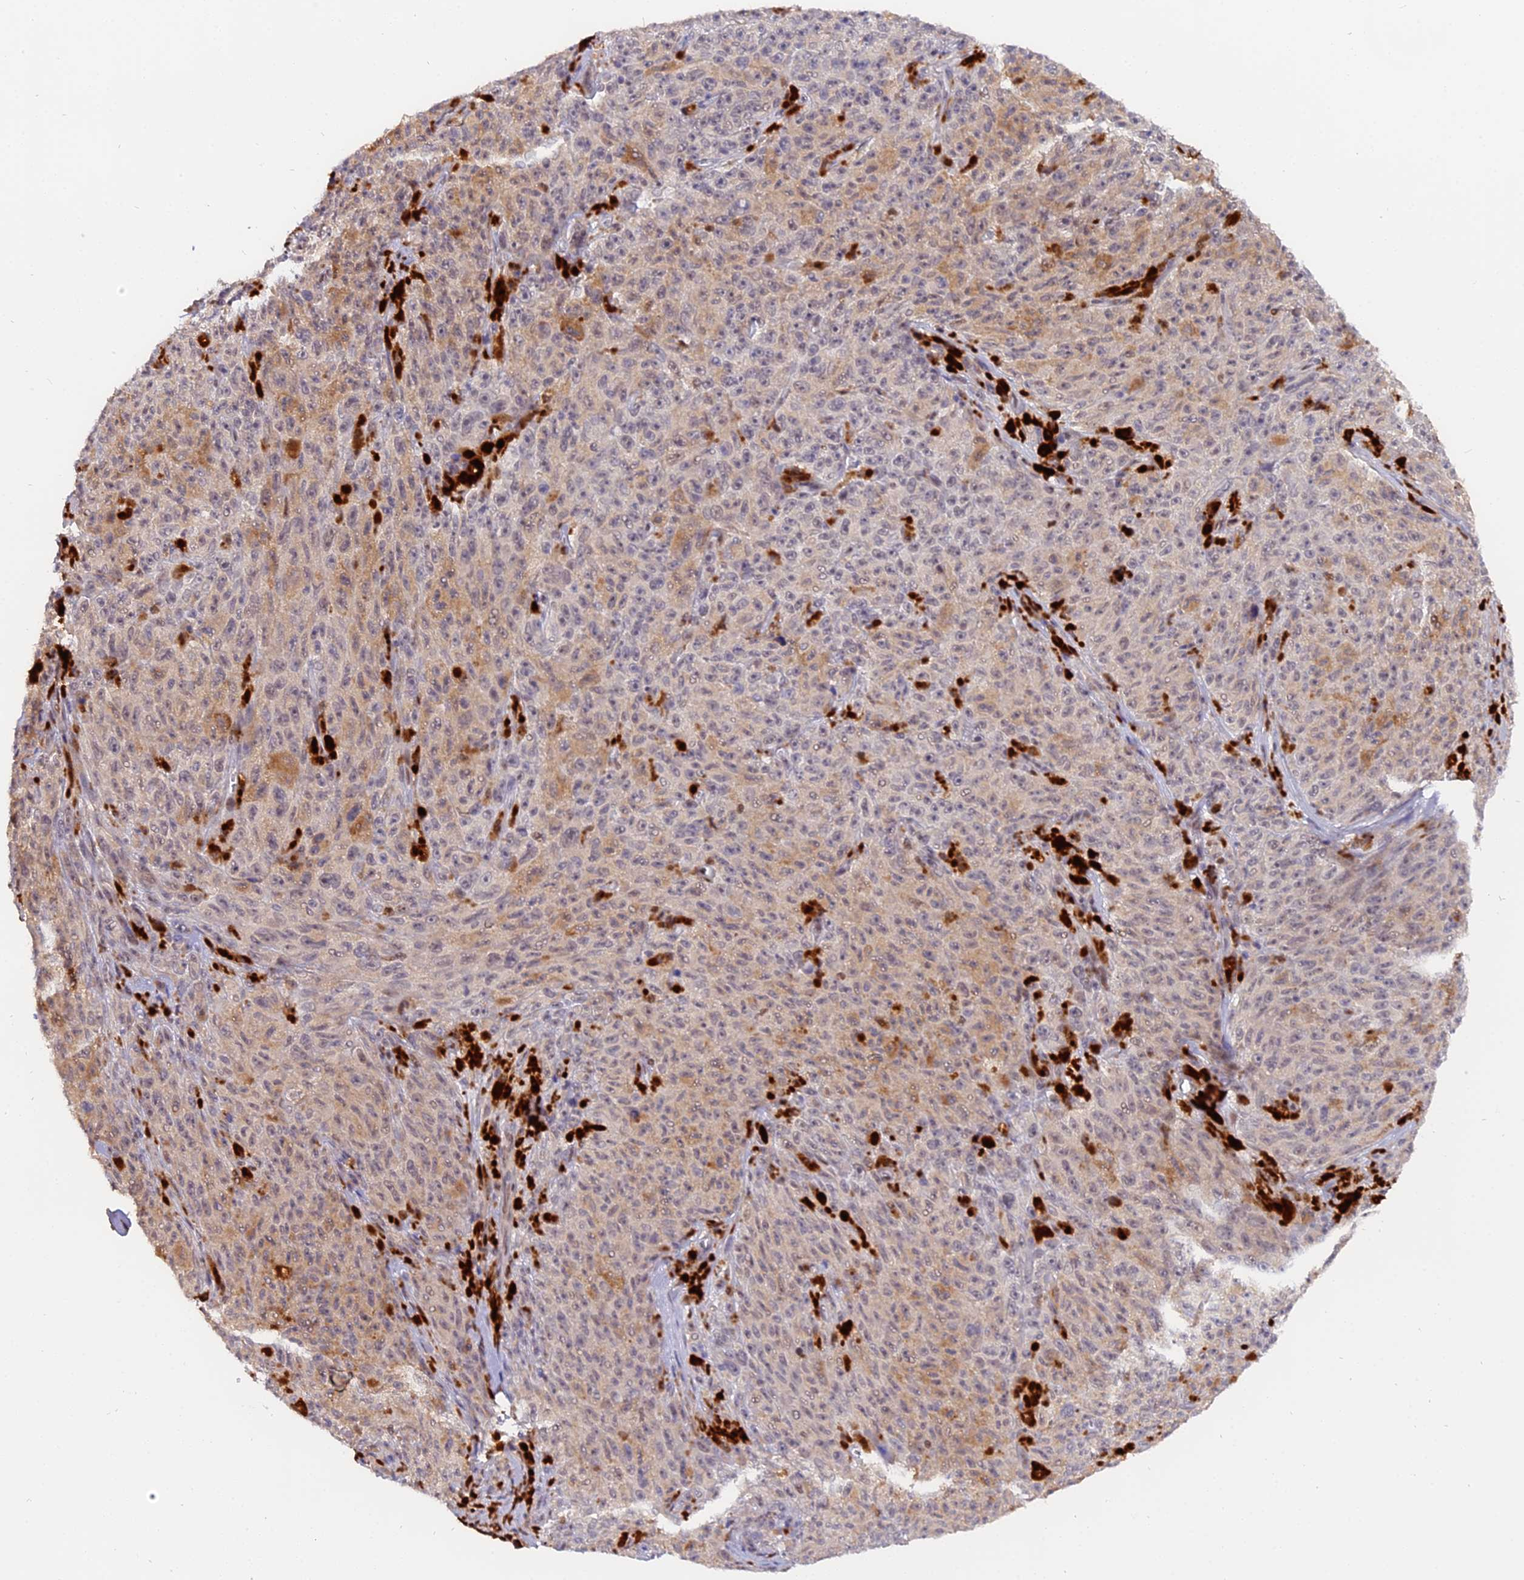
{"staining": {"intensity": "weak", "quantity": "25%-75%", "location": "cytoplasmic/membranous,nuclear"}, "tissue": "melanoma", "cell_type": "Tumor cells", "image_type": "cancer", "snomed": [{"axis": "morphology", "description": "Malignant melanoma, NOS"}, {"axis": "topography", "description": "Skin"}], "caption": "Protein staining of malignant melanoma tissue exhibits weak cytoplasmic/membranous and nuclear staining in approximately 25%-75% of tumor cells. (DAB (3,3'-diaminobenzidine) IHC, brown staining for protein, blue staining for nuclei).", "gene": "FAM118B", "patient": {"sex": "female", "age": 82}}